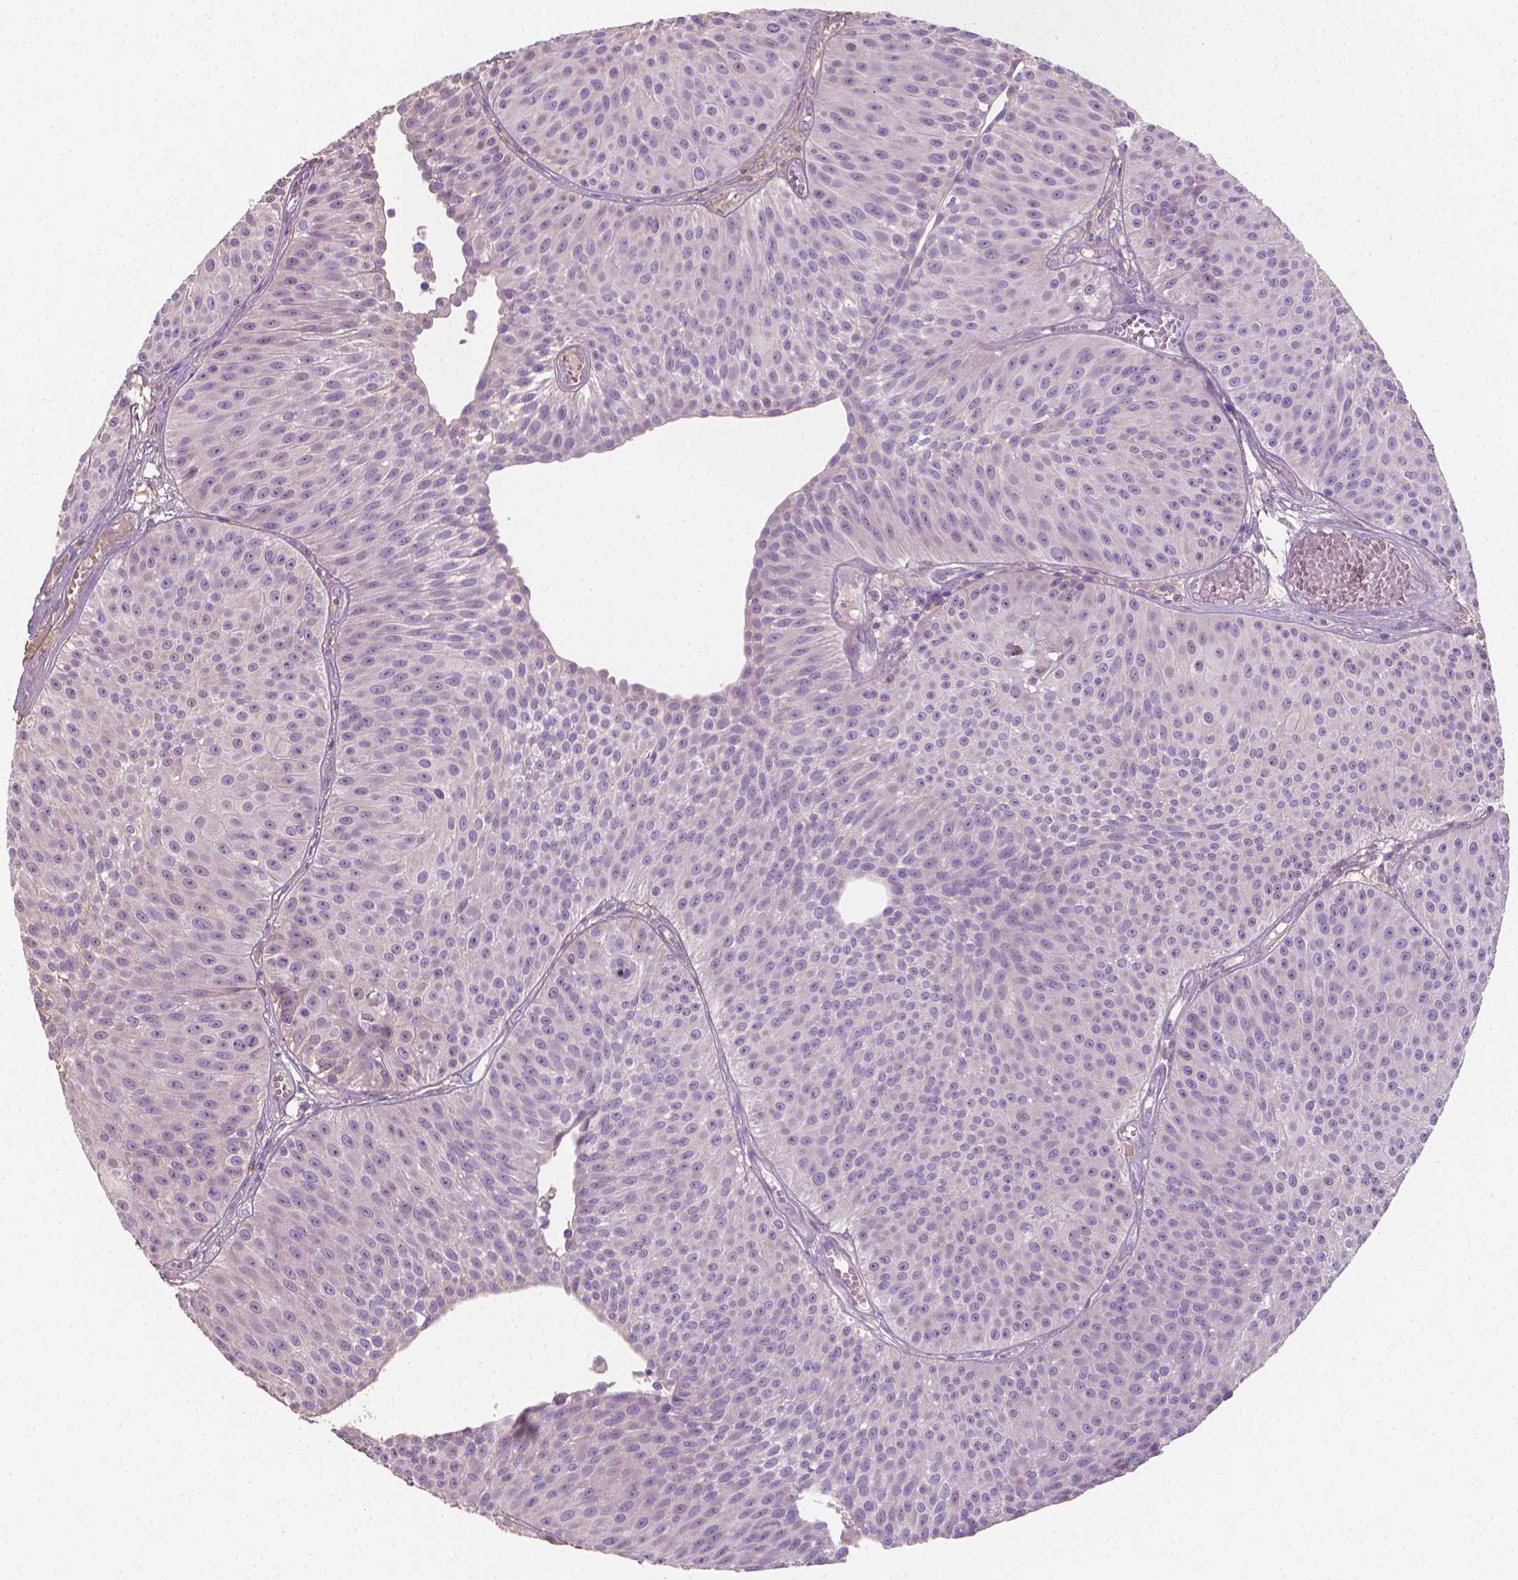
{"staining": {"intensity": "negative", "quantity": "none", "location": "none"}, "tissue": "urothelial cancer", "cell_type": "Tumor cells", "image_type": "cancer", "snomed": [{"axis": "morphology", "description": "Urothelial carcinoma, Low grade"}, {"axis": "topography", "description": "Urinary bladder"}], "caption": "Protein analysis of low-grade urothelial carcinoma displays no significant expression in tumor cells.", "gene": "CABCOCO1", "patient": {"sex": "male", "age": 63}}